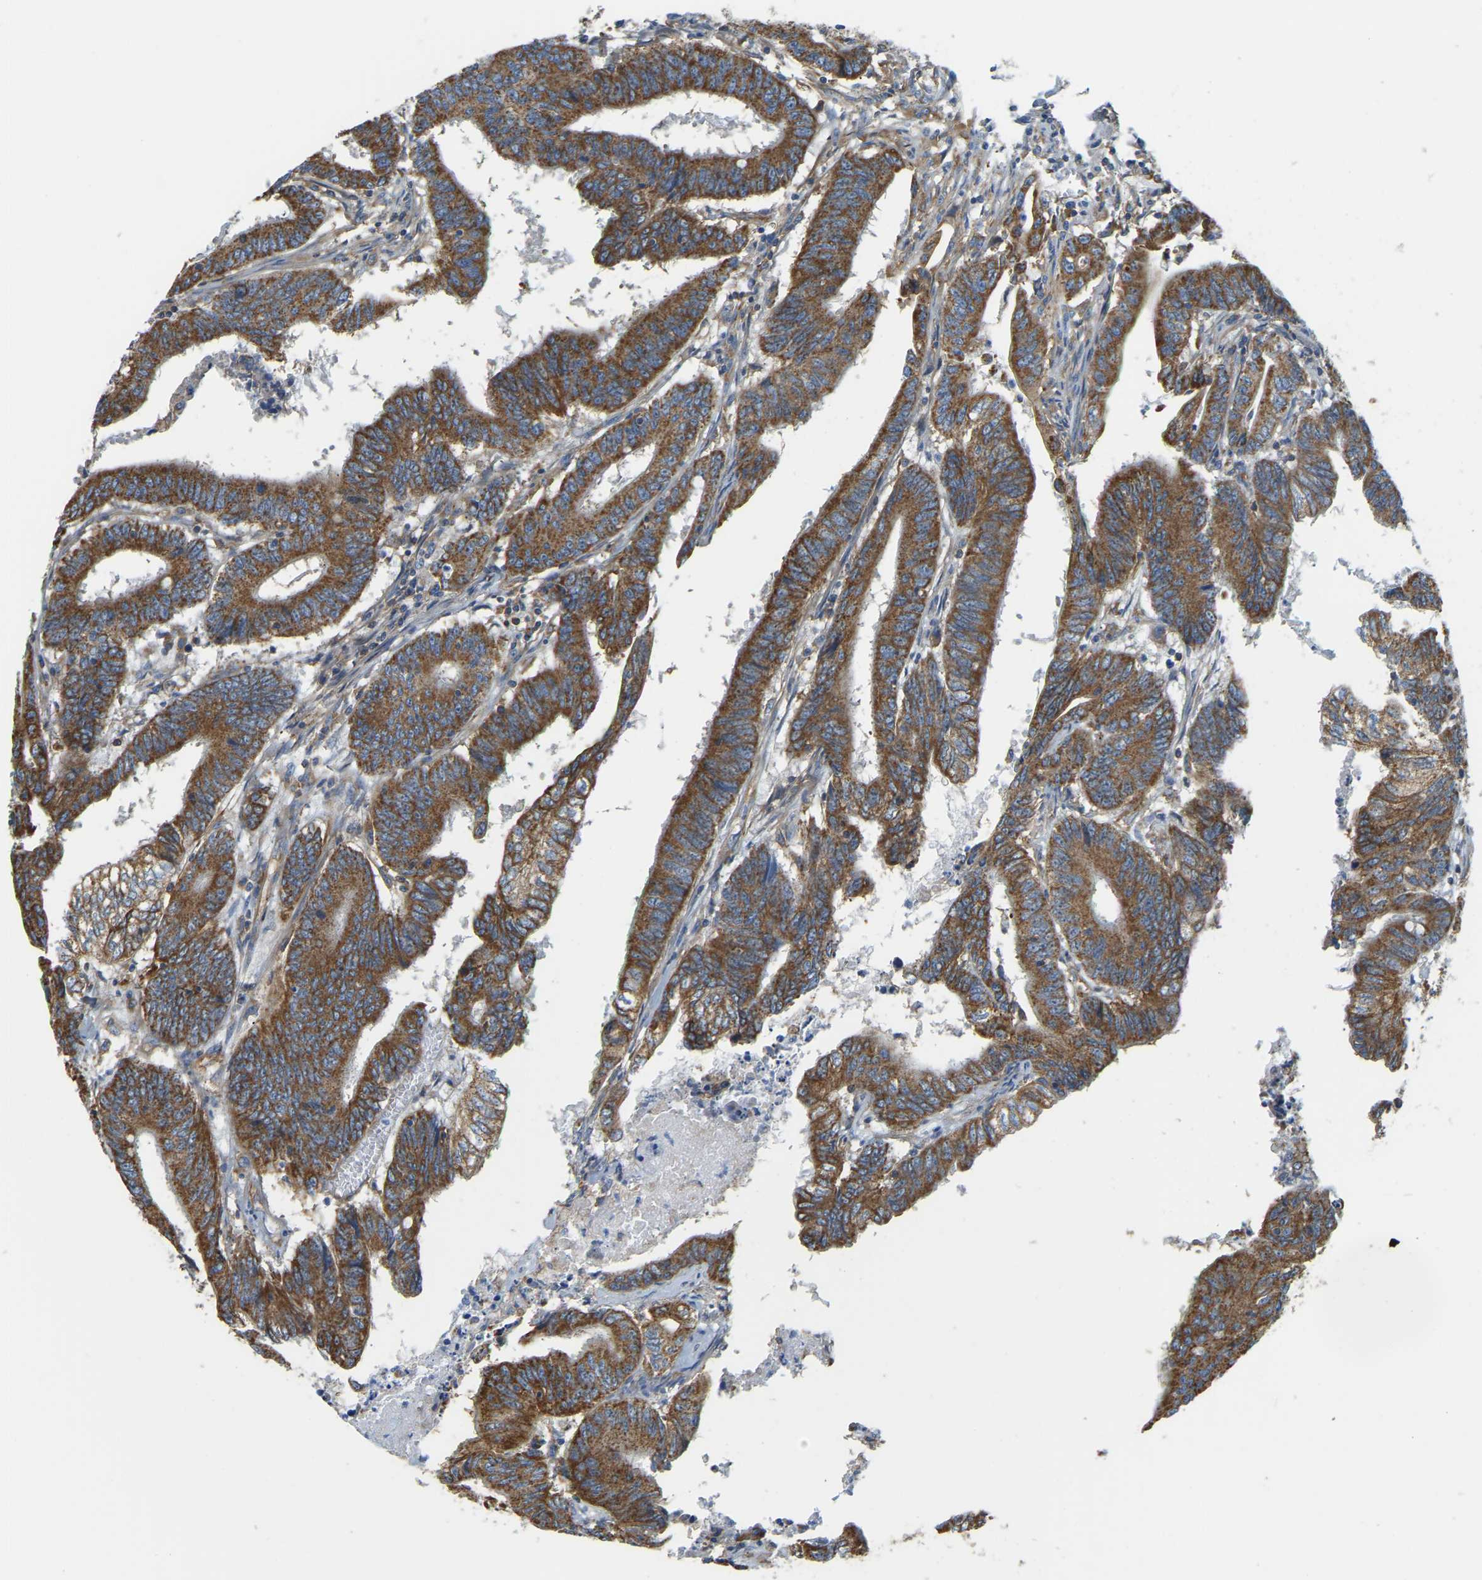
{"staining": {"intensity": "moderate", "quantity": ">75%", "location": "cytoplasmic/membranous"}, "tissue": "colorectal cancer", "cell_type": "Tumor cells", "image_type": "cancer", "snomed": [{"axis": "morphology", "description": "Adenocarcinoma, NOS"}, {"axis": "topography", "description": "Colon"}], "caption": "Moderate cytoplasmic/membranous protein staining is identified in about >75% of tumor cells in adenocarcinoma (colorectal). The staining is performed using DAB brown chromogen to label protein expression. The nuclei are counter-stained blue using hematoxylin.", "gene": "AHNAK", "patient": {"sex": "male", "age": 45}}